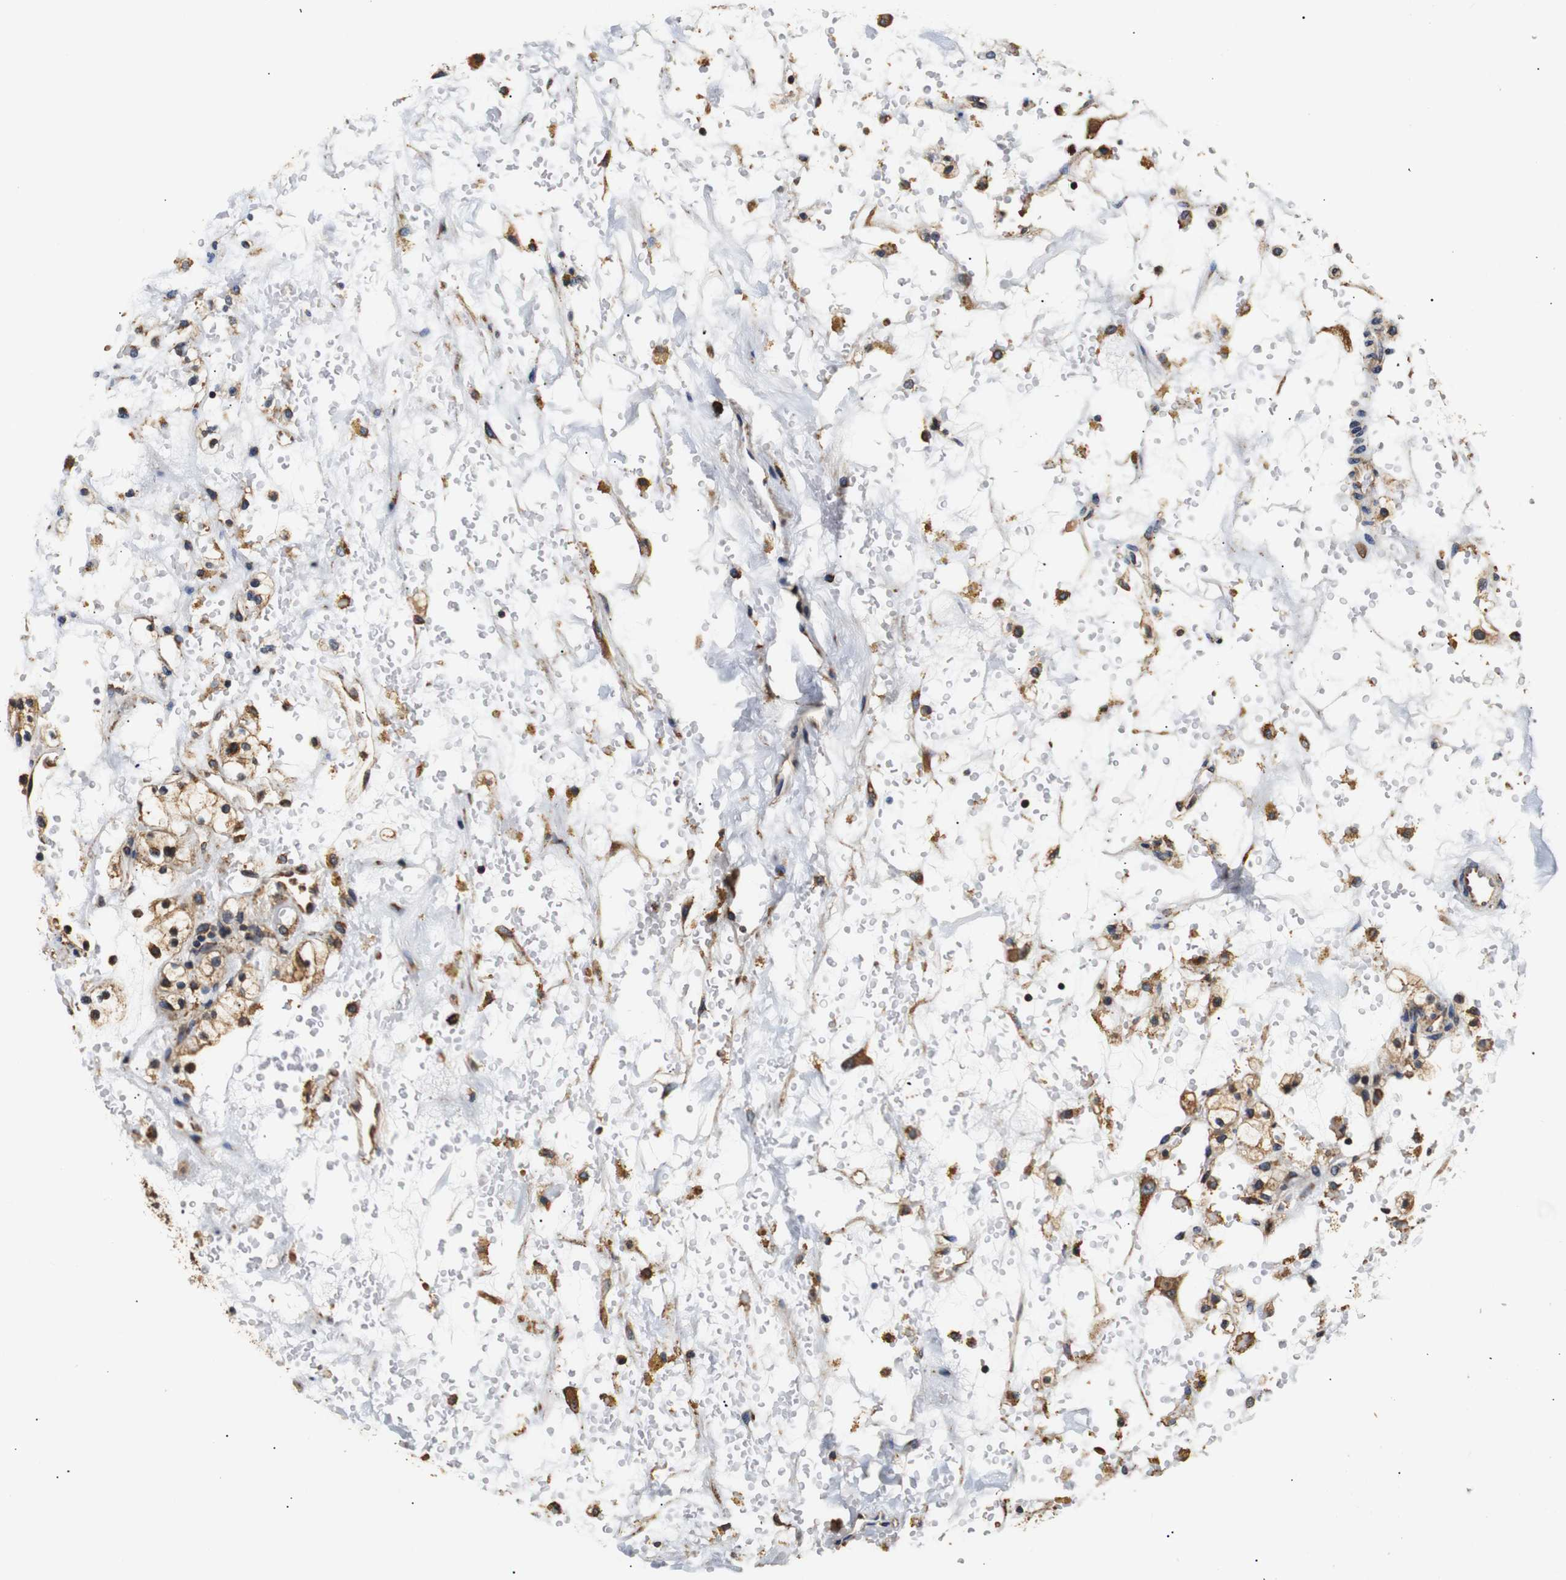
{"staining": {"intensity": "moderate", "quantity": ">75%", "location": "cytoplasmic/membranous"}, "tissue": "renal cancer", "cell_type": "Tumor cells", "image_type": "cancer", "snomed": [{"axis": "morphology", "description": "Adenocarcinoma, NOS"}, {"axis": "topography", "description": "Kidney"}], "caption": "A high-resolution micrograph shows immunohistochemistry staining of renal cancer (adenocarcinoma), which displays moderate cytoplasmic/membranous staining in about >75% of tumor cells.", "gene": "HHIP", "patient": {"sex": "male", "age": 61}}